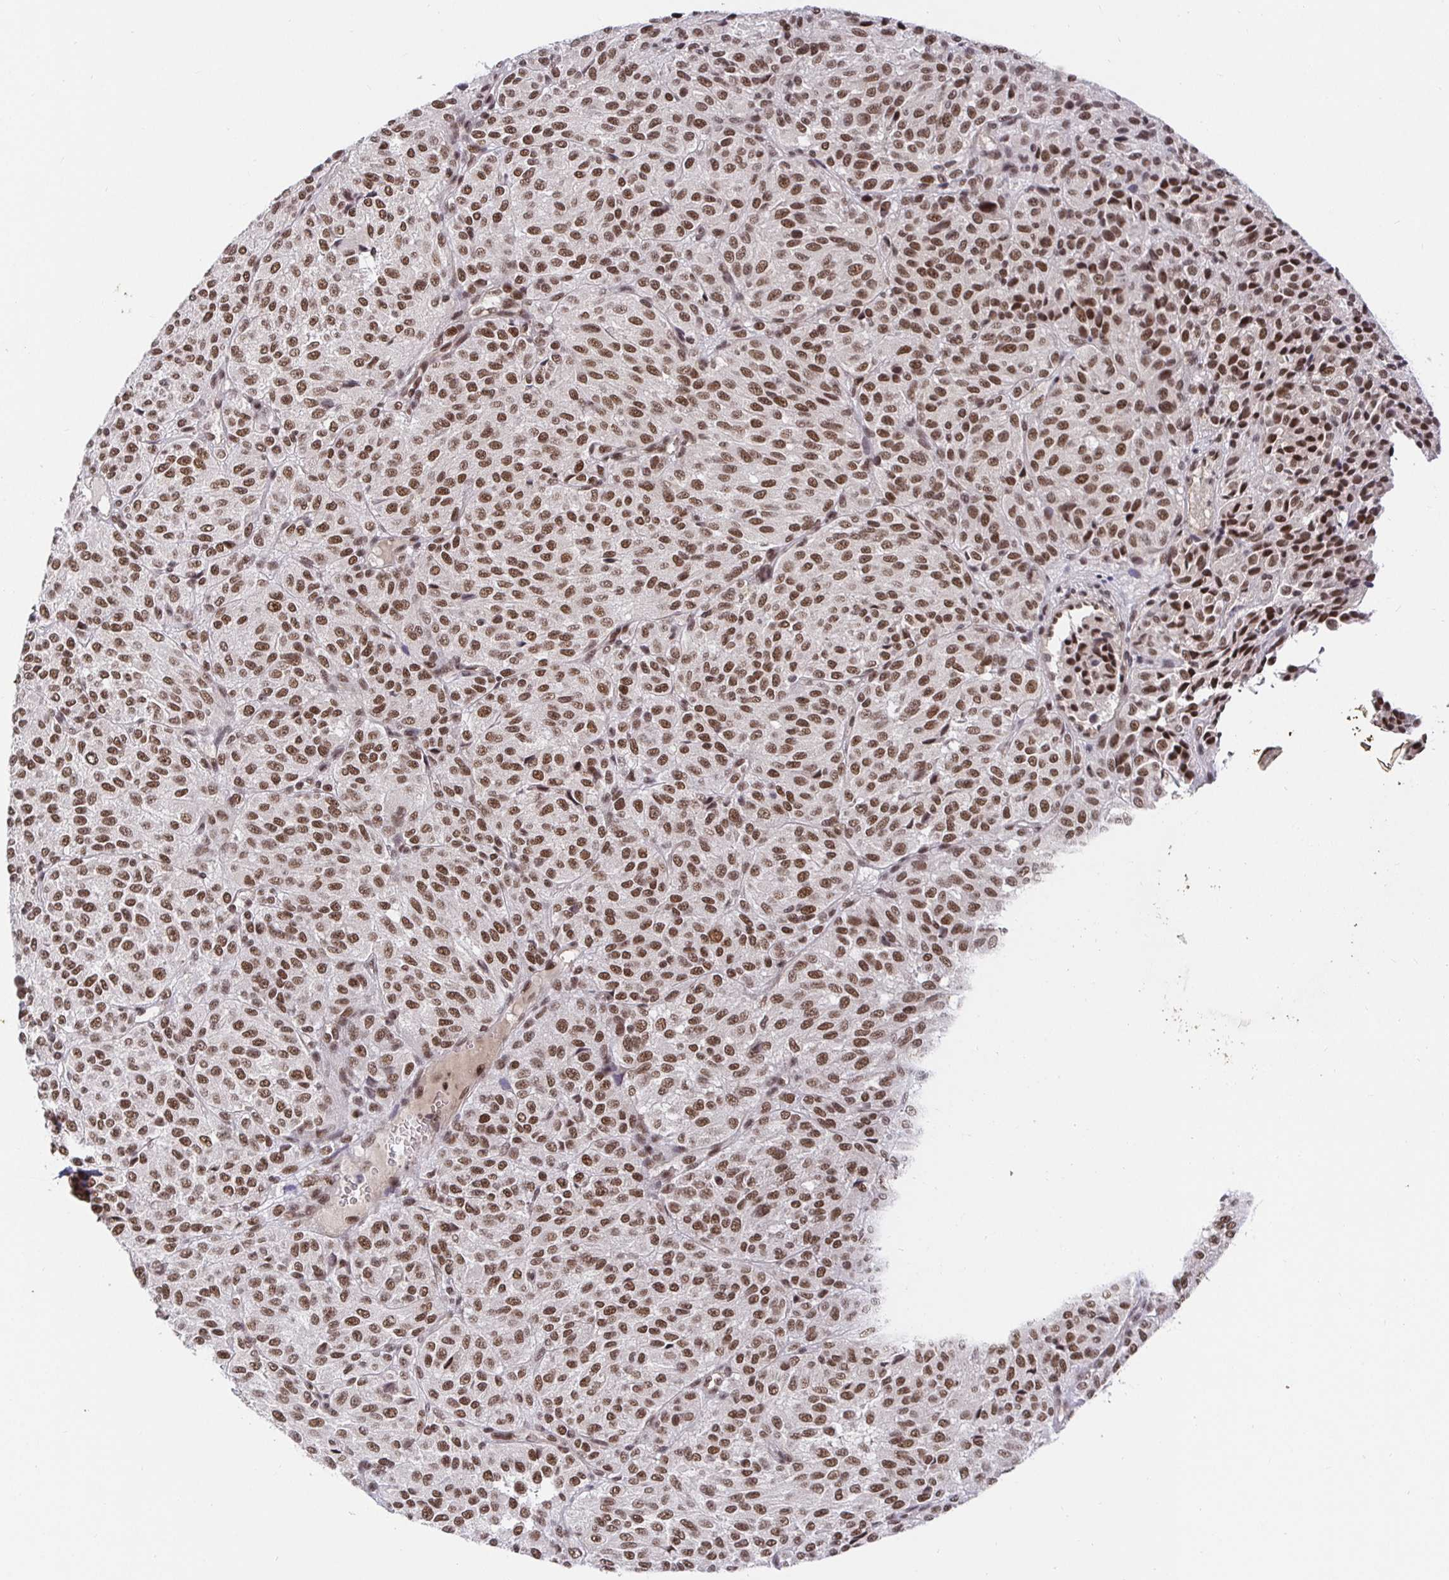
{"staining": {"intensity": "moderate", "quantity": ">75%", "location": "nuclear"}, "tissue": "melanoma", "cell_type": "Tumor cells", "image_type": "cancer", "snomed": [{"axis": "morphology", "description": "Malignant melanoma, Metastatic site"}, {"axis": "topography", "description": "Brain"}], "caption": "The image displays a brown stain indicating the presence of a protein in the nuclear of tumor cells in melanoma.", "gene": "USF1", "patient": {"sex": "female", "age": 56}}